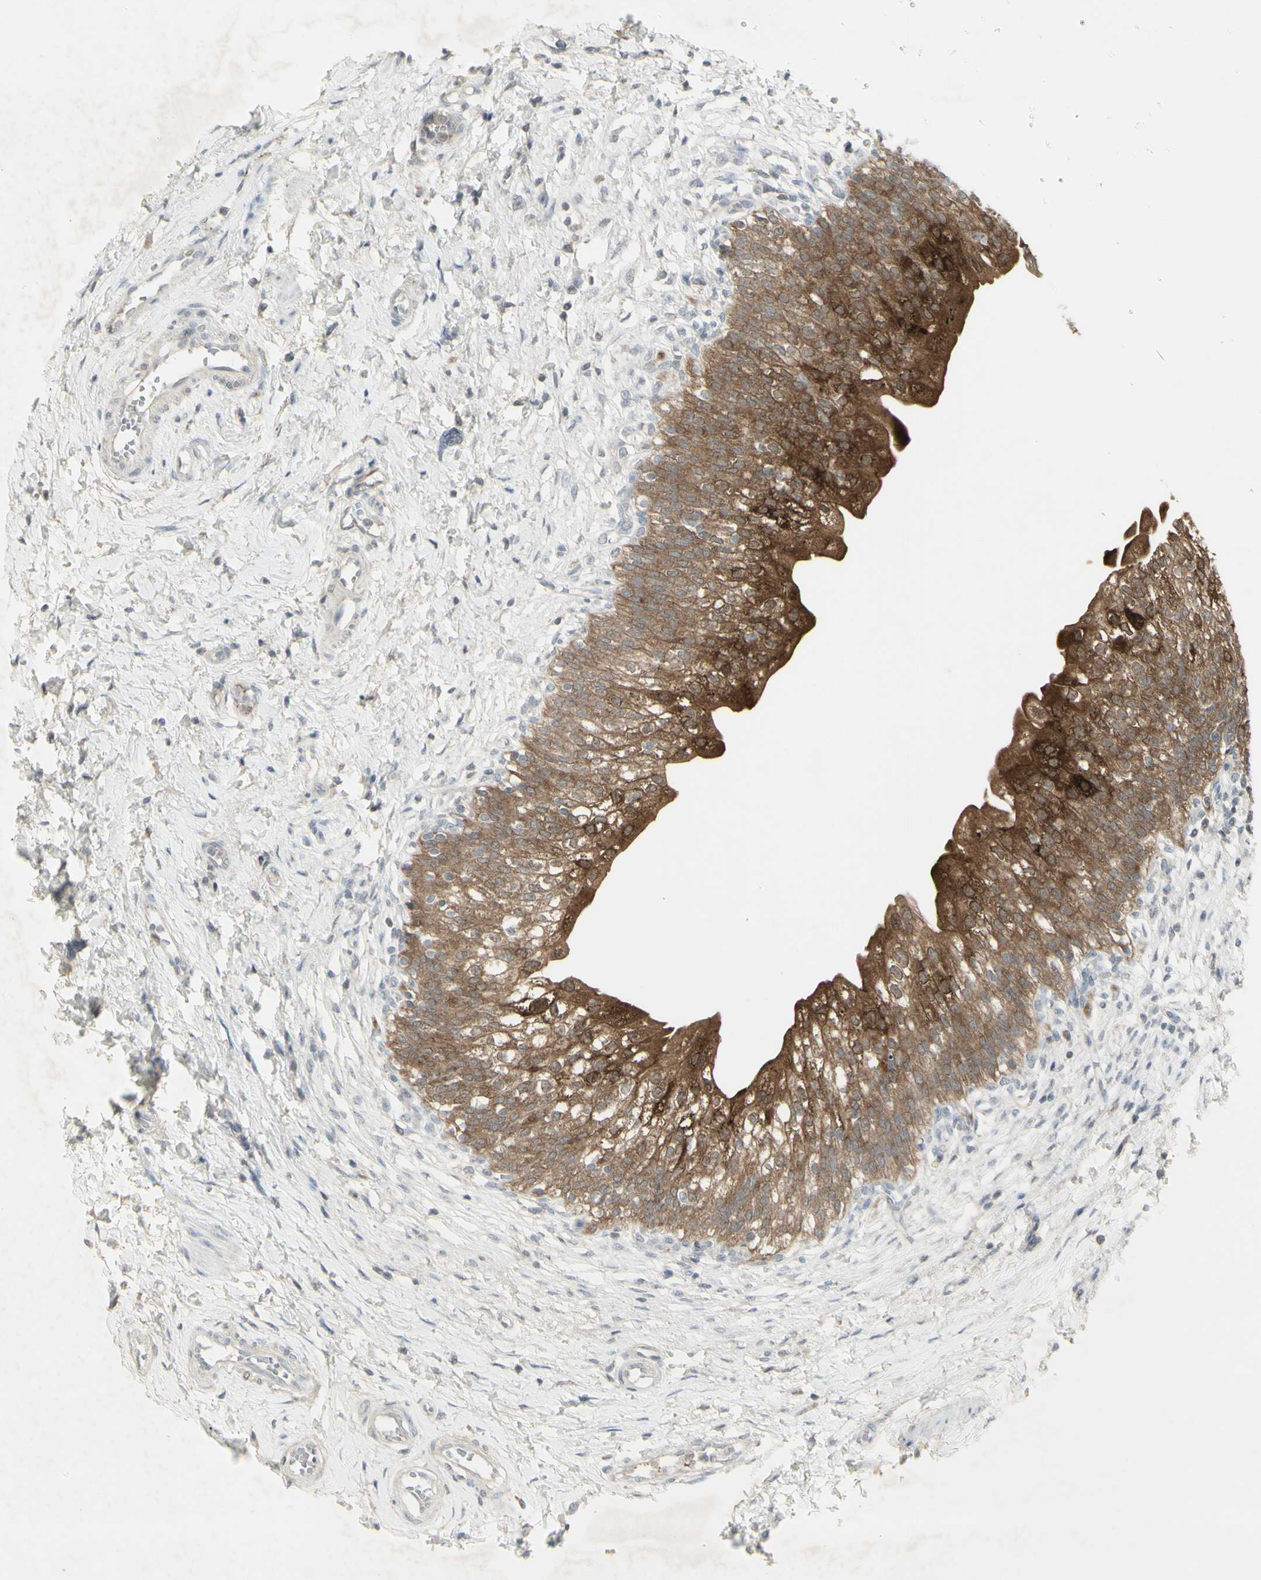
{"staining": {"intensity": "strong", "quantity": ">75%", "location": "cytoplasmic/membranous"}, "tissue": "urinary bladder", "cell_type": "Urothelial cells", "image_type": "normal", "snomed": [{"axis": "morphology", "description": "Normal tissue, NOS"}, {"axis": "topography", "description": "Urinary bladder"}], "caption": "IHC image of normal urinary bladder: urinary bladder stained using immunohistochemistry exhibits high levels of strong protein expression localized specifically in the cytoplasmic/membranous of urothelial cells, appearing as a cytoplasmic/membranous brown color.", "gene": "C1orf116", "patient": {"sex": "male", "age": 55}}